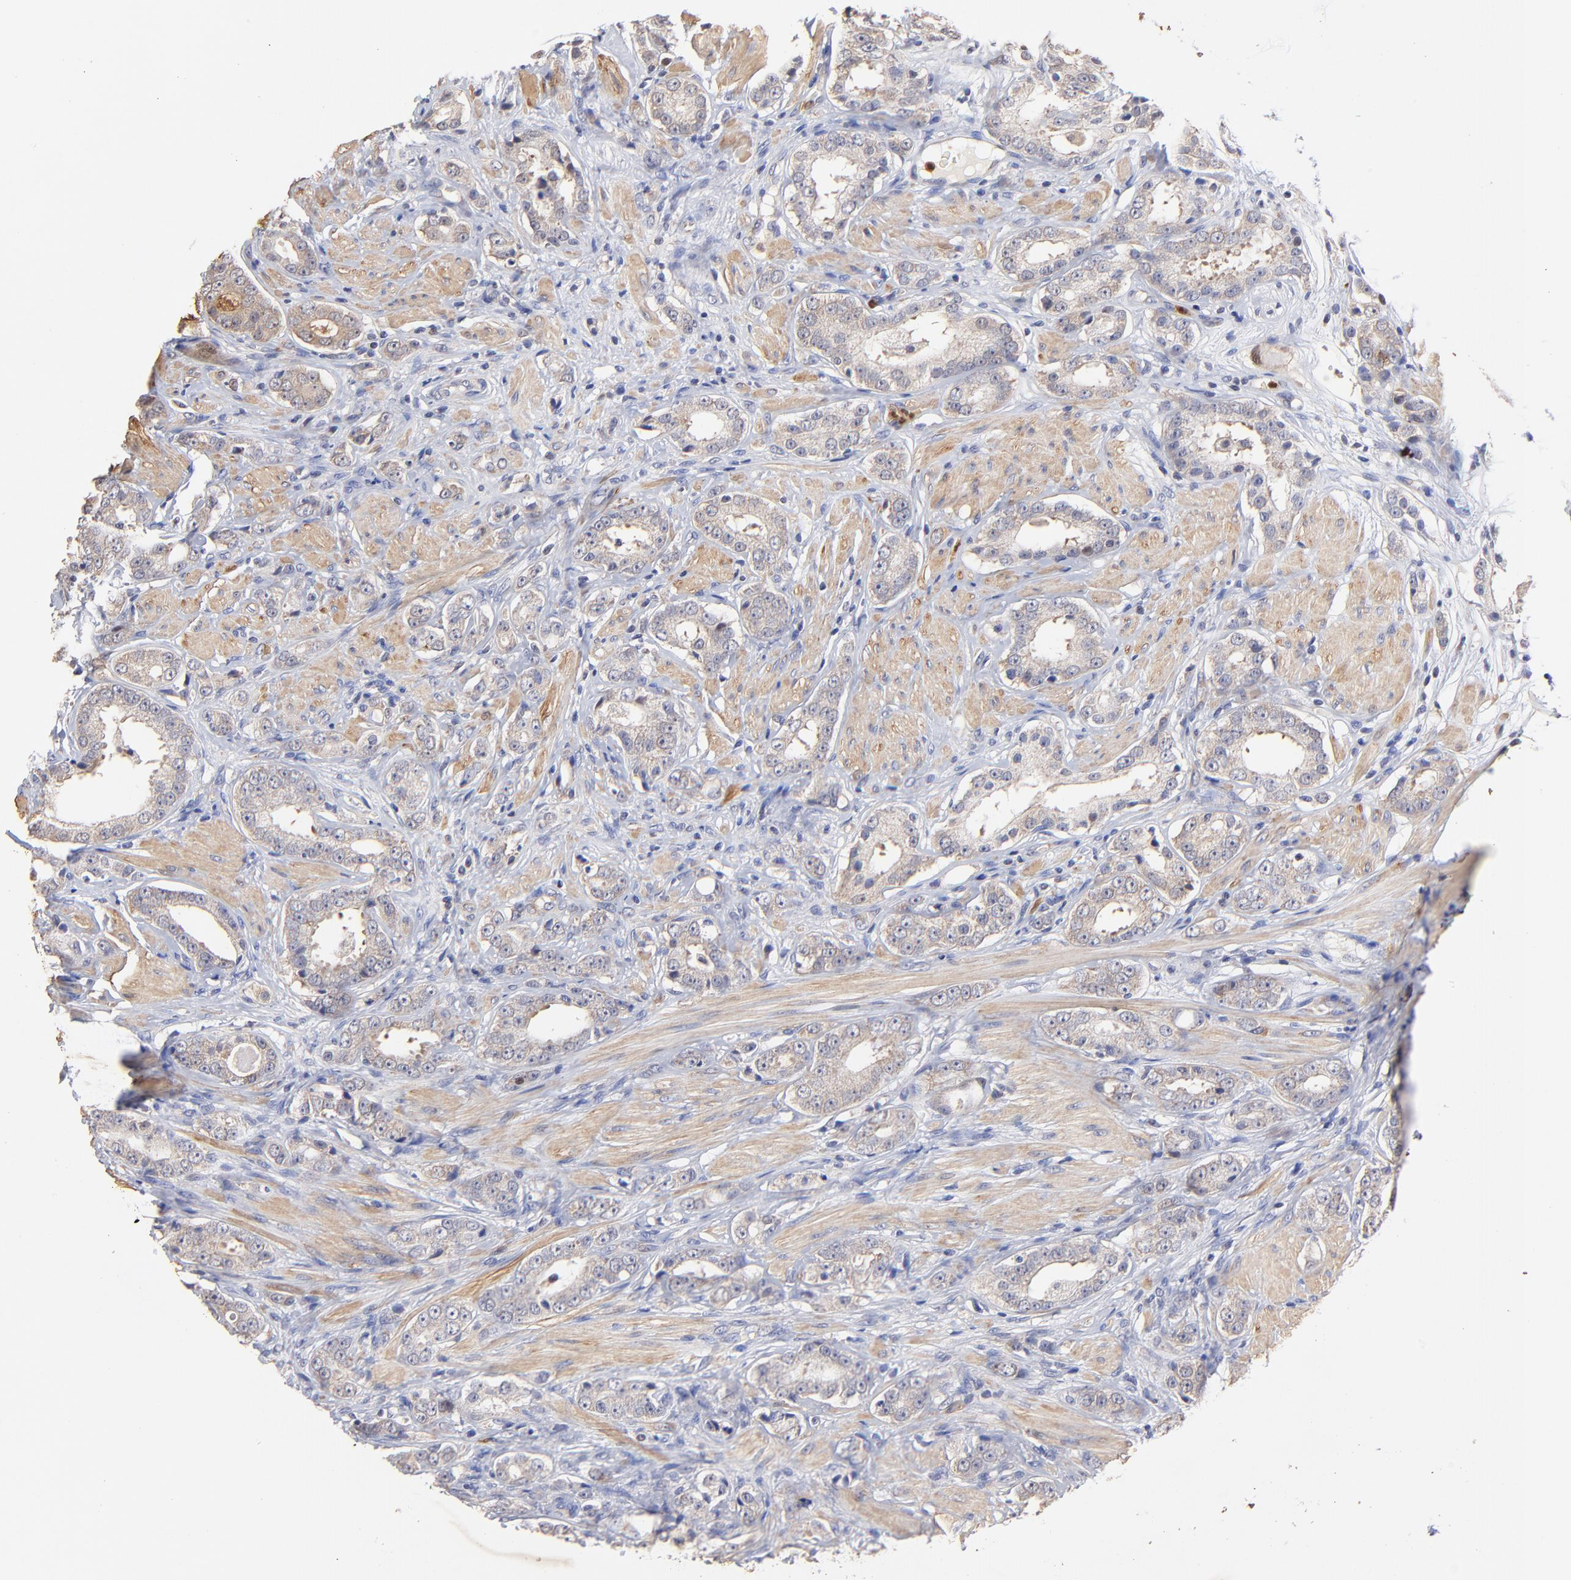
{"staining": {"intensity": "weak", "quantity": "<25%", "location": "cytoplasmic/membranous"}, "tissue": "prostate cancer", "cell_type": "Tumor cells", "image_type": "cancer", "snomed": [{"axis": "morphology", "description": "Adenocarcinoma, Medium grade"}, {"axis": "topography", "description": "Prostate"}], "caption": "DAB immunohistochemical staining of human prostate adenocarcinoma (medium-grade) demonstrates no significant staining in tumor cells.", "gene": "BBOF1", "patient": {"sex": "male", "age": 53}}